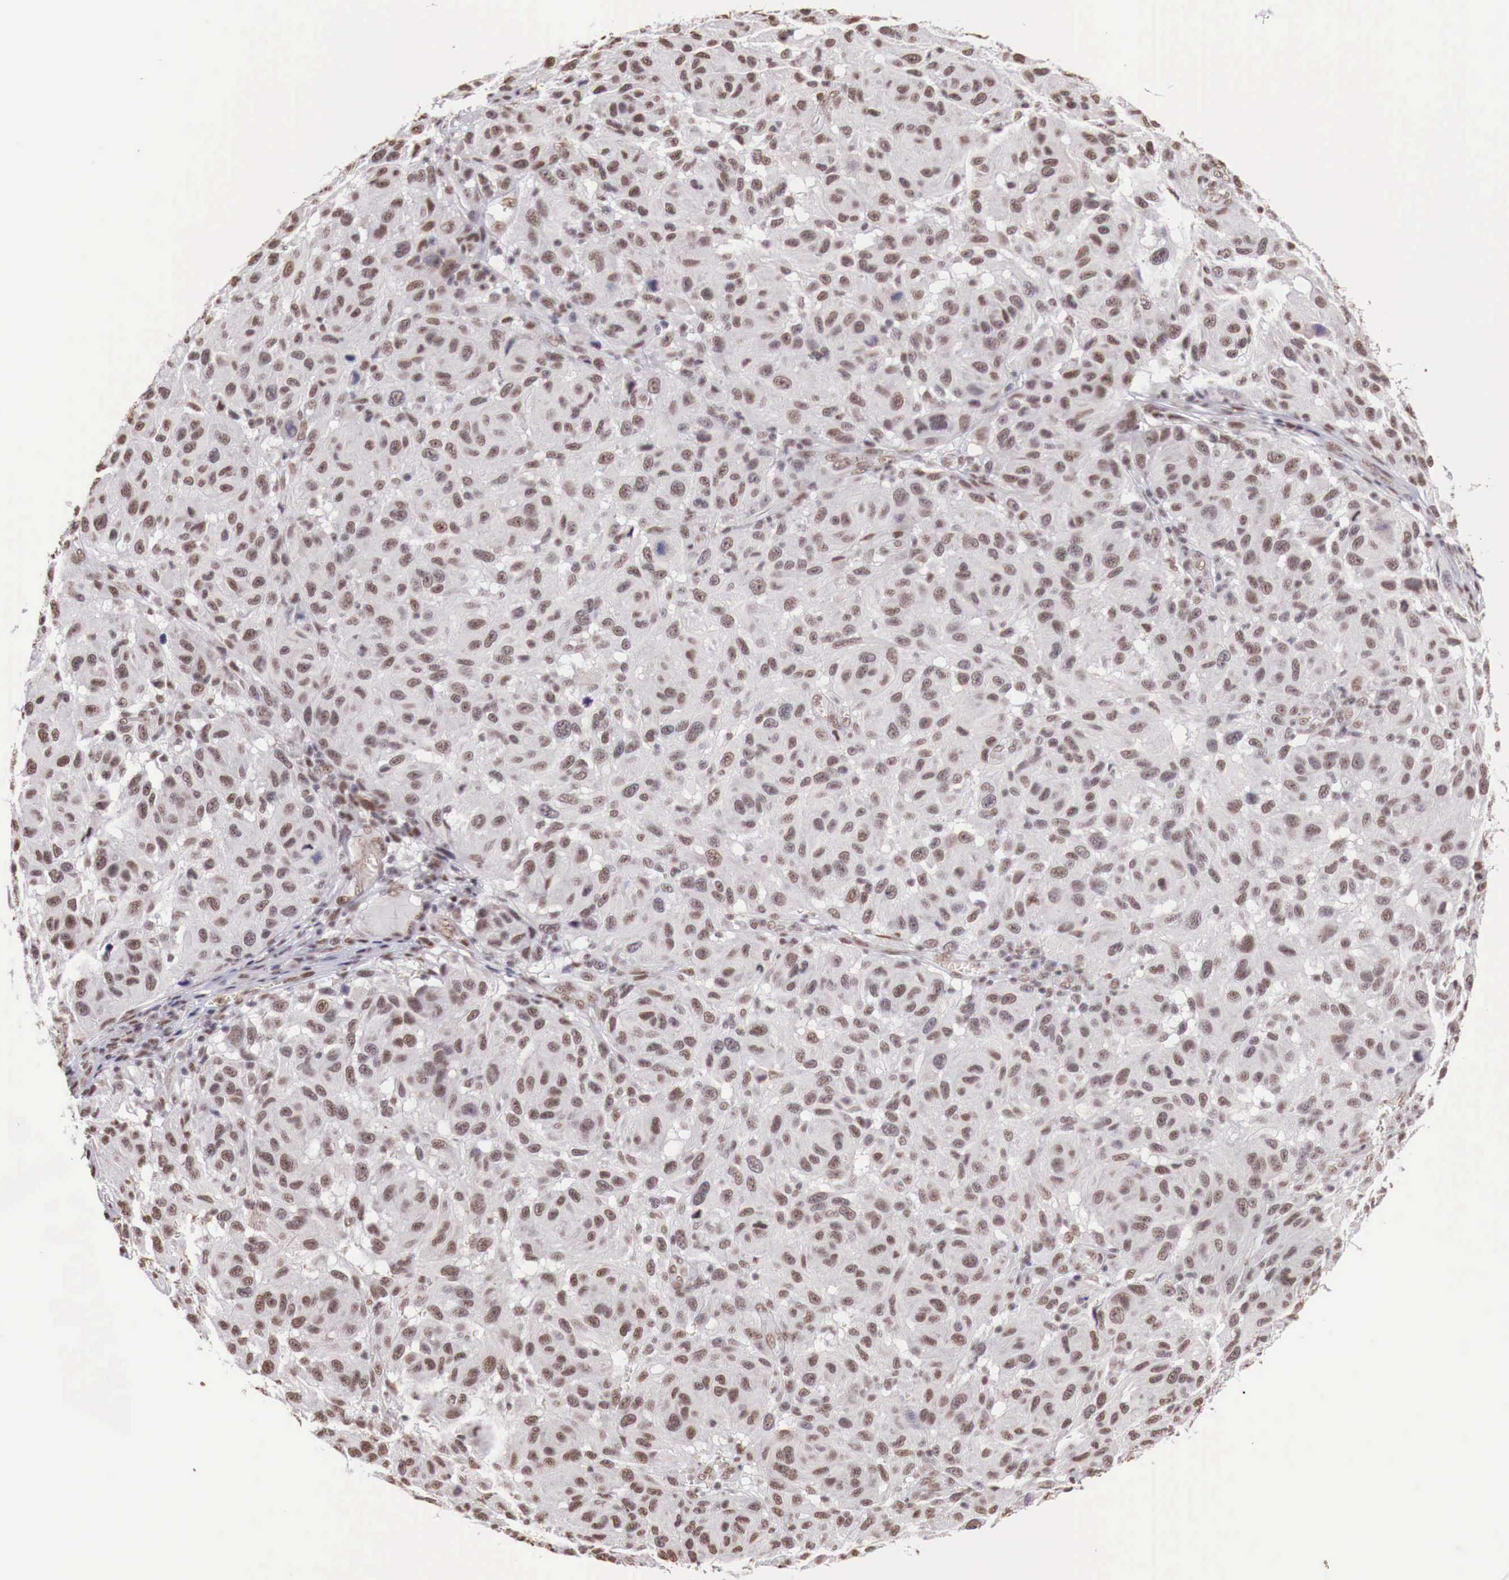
{"staining": {"intensity": "weak", "quantity": "25%-75%", "location": "nuclear"}, "tissue": "melanoma", "cell_type": "Tumor cells", "image_type": "cancer", "snomed": [{"axis": "morphology", "description": "Malignant melanoma, NOS"}, {"axis": "topography", "description": "Skin"}], "caption": "High-magnification brightfield microscopy of melanoma stained with DAB (brown) and counterstained with hematoxylin (blue). tumor cells exhibit weak nuclear expression is identified in approximately25%-75% of cells.", "gene": "FOXP2", "patient": {"sex": "female", "age": 77}}